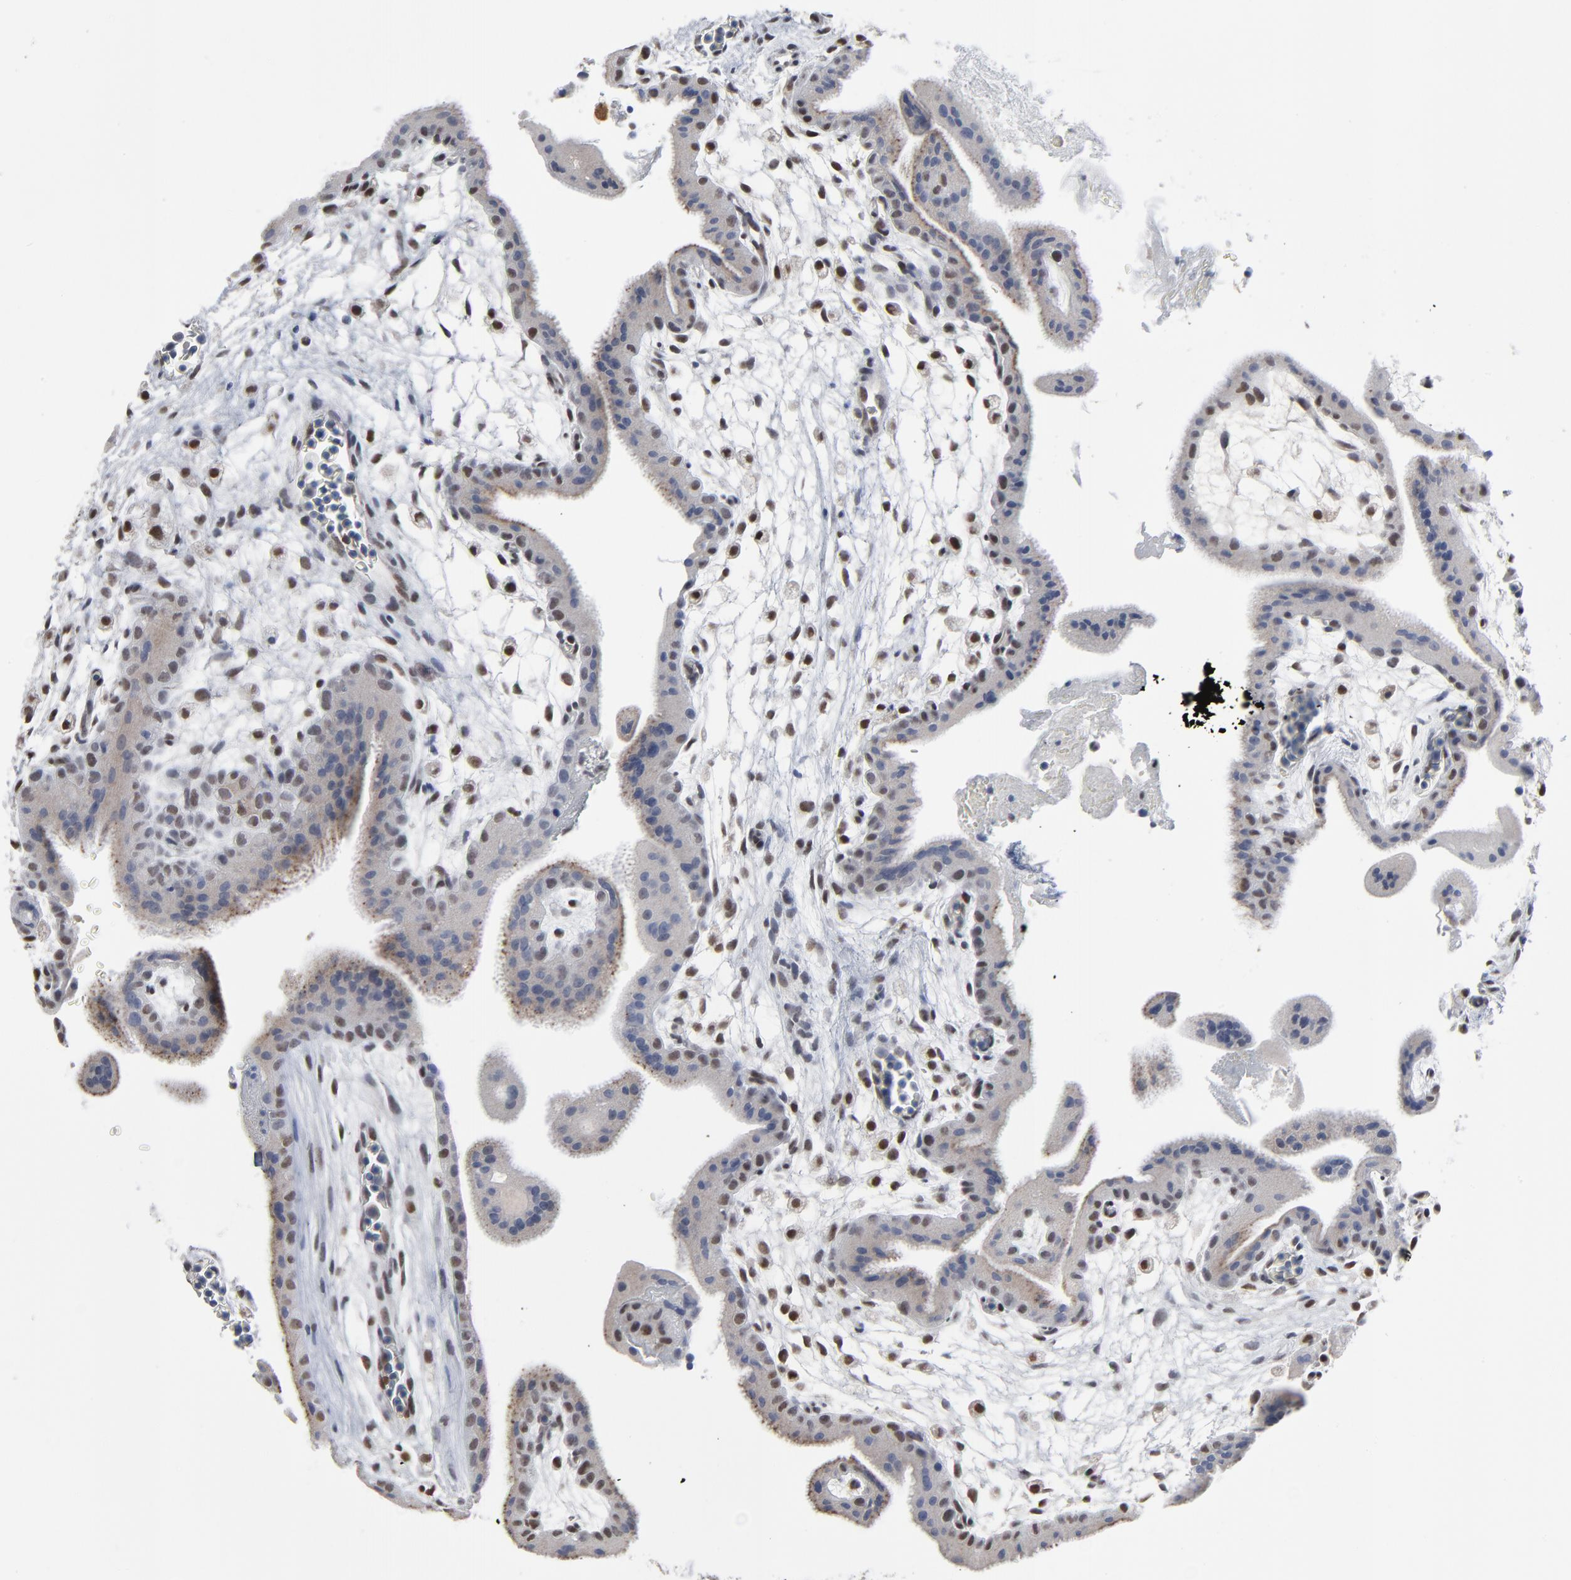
{"staining": {"intensity": "negative", "quantity": "none", "location": "none"}, "tissue": "placenta", "cell_type": "Trophoblastic cells", "image_type": "normal", "snomed": [{"axis": "morphology", "description": "Normal tissue, NOS"}, {"axis": "topography", "description": "Placenta"}], "caption": "Immunohistochemistry (IHC) photomicrograph of unremarkable placenta: human placenta stained with DAB demonstrates no significant protein positivity in trophoblastic cells. (Immunohistochemistry (IHC), brightfield microscopy, high magnification).", "gene": "ATF7", "patient": {"sex": "female", "age": 35}}